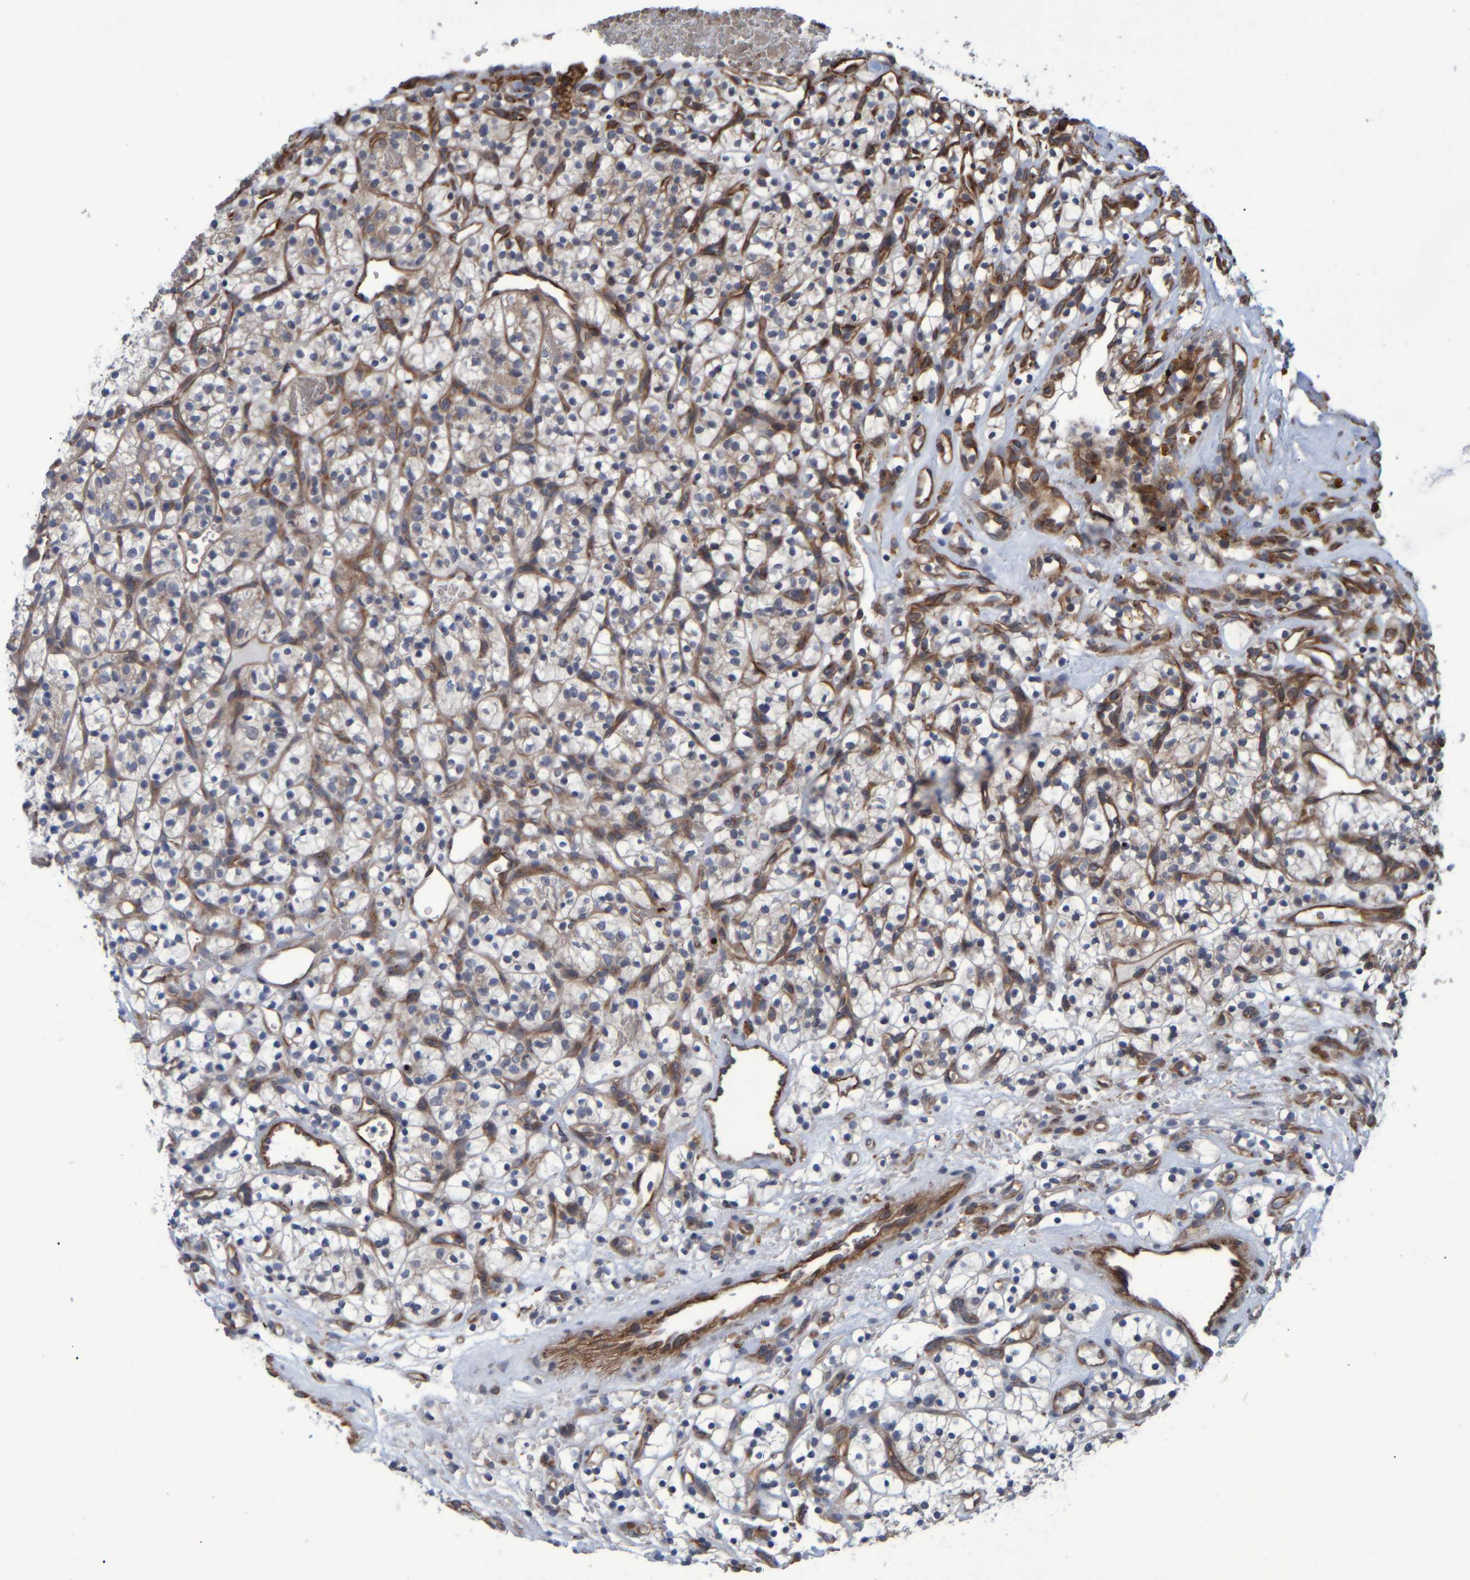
{"staining": {"intensity": "weak", "quantity": "25%-75%", "location": "cytoplasmic/membranous"}, "tissue": "renal cancer", "cell_type": "Tumor cells", "image_type": "cancer", "snomed": [{"axis": "morphology", "description": "Adenocarcinoma, NOS"}, {"axis": "topography", "description": "Kidney"}], "caption": "Tumor cells exhibit weak cytoplasmic/membranous expression in approximately 25%-75% of cells in adenocarcinoma (renal).", "gene": "SPAG5", "patient": {"sex": "female", "age": 57}}